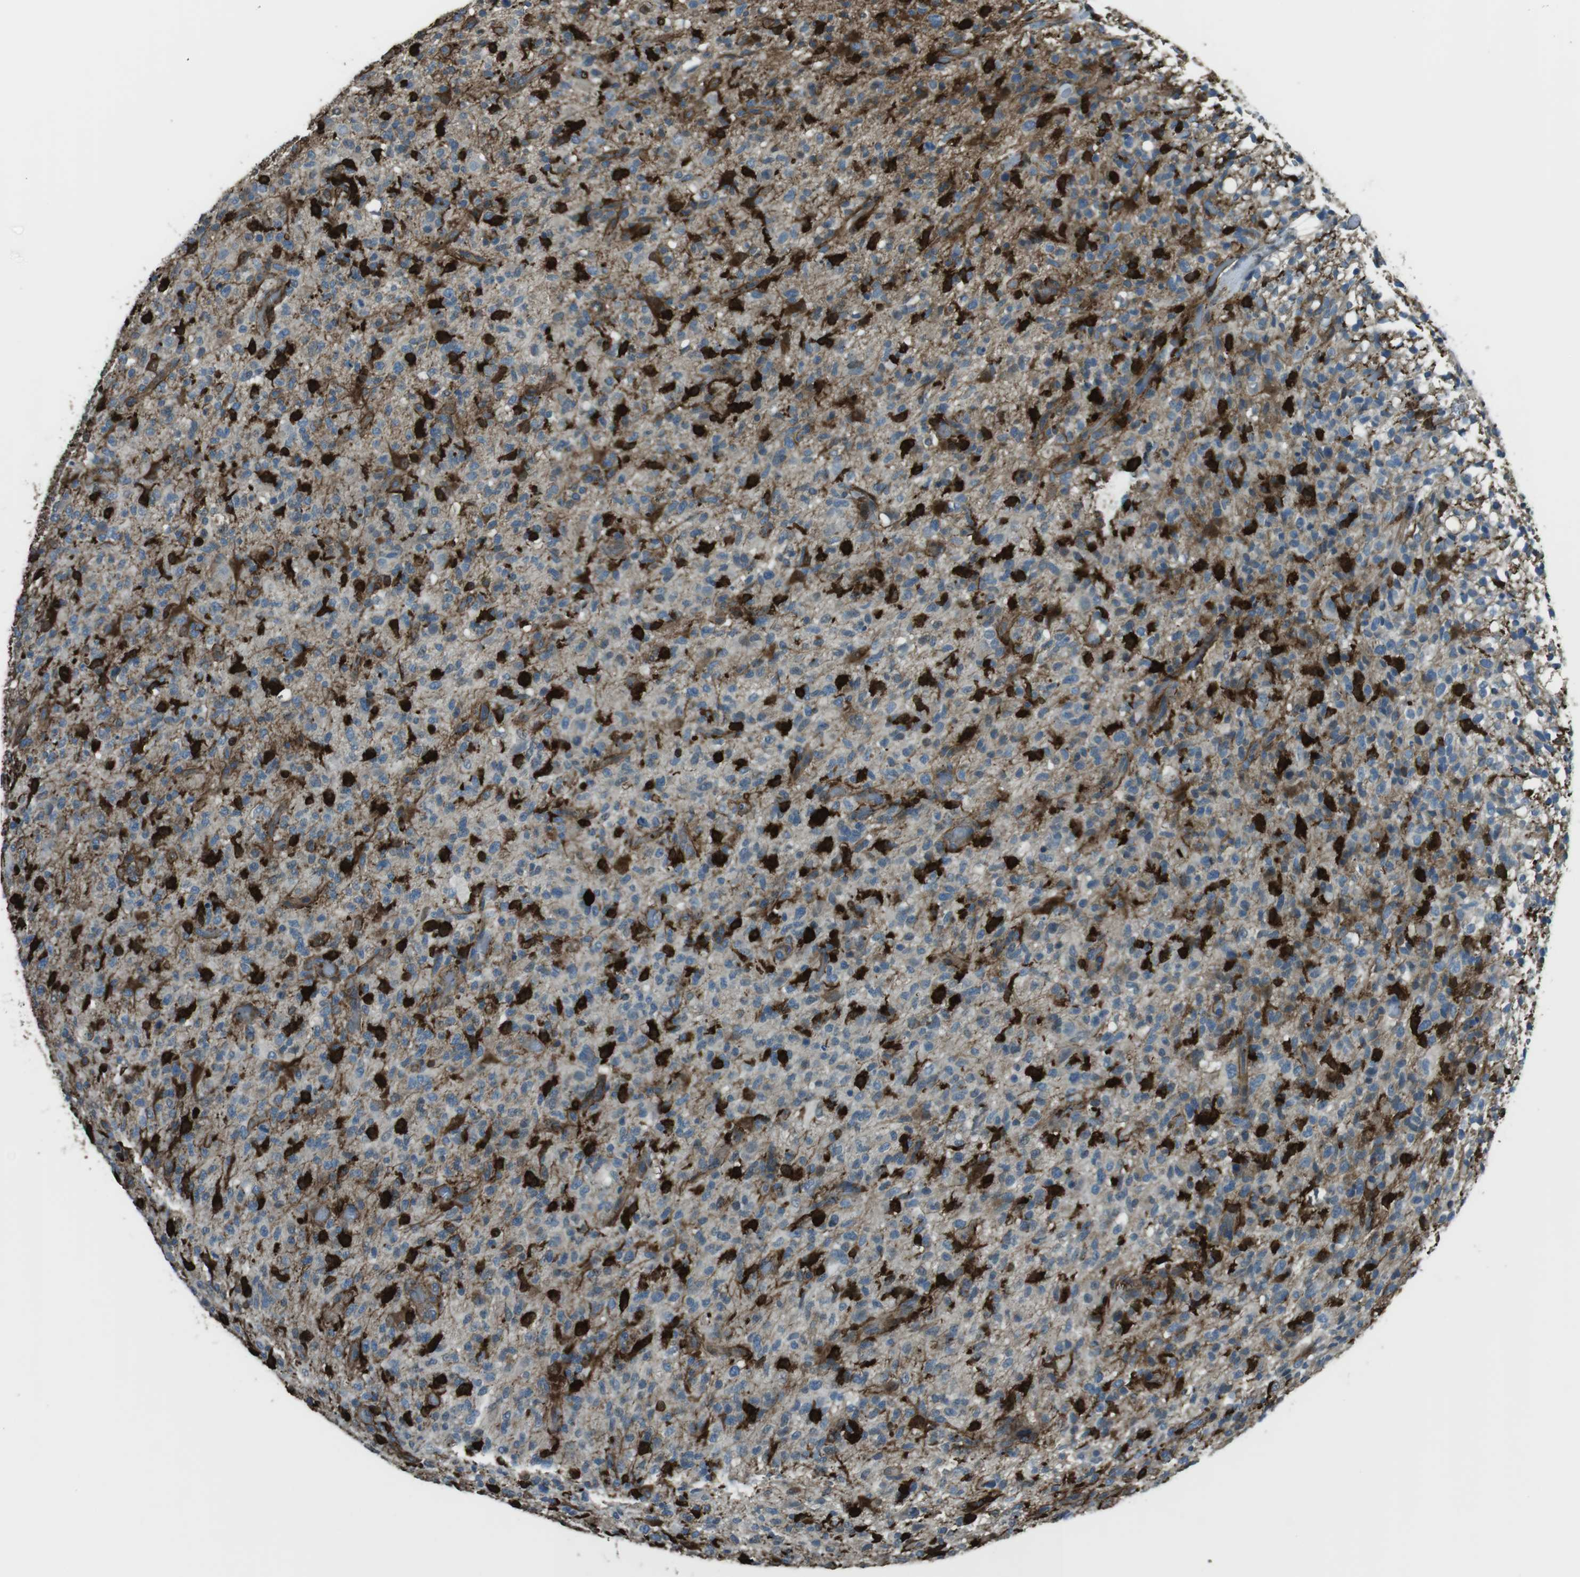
{"staining": {"intensity": "strong", "quantity": "25%-75%", "location": "cytoplasmic/membranous"}, "tissue": "glioma", "cell_type": "Tumor cells", "image_type": "cancer", "snomed": [{"axis": "morphology", "description": "Glioma, malignant, High grade"}, {"axis": "topography", "description": "Brain"}], "caption": "The photomicrograph demonstrates a brown stain indicating the presence of a protein in the cytoplasmic/membranous of tumor cells in glioma.", "gene": "SFT2D1", "patient": {"sex": "male", "age": 71}}